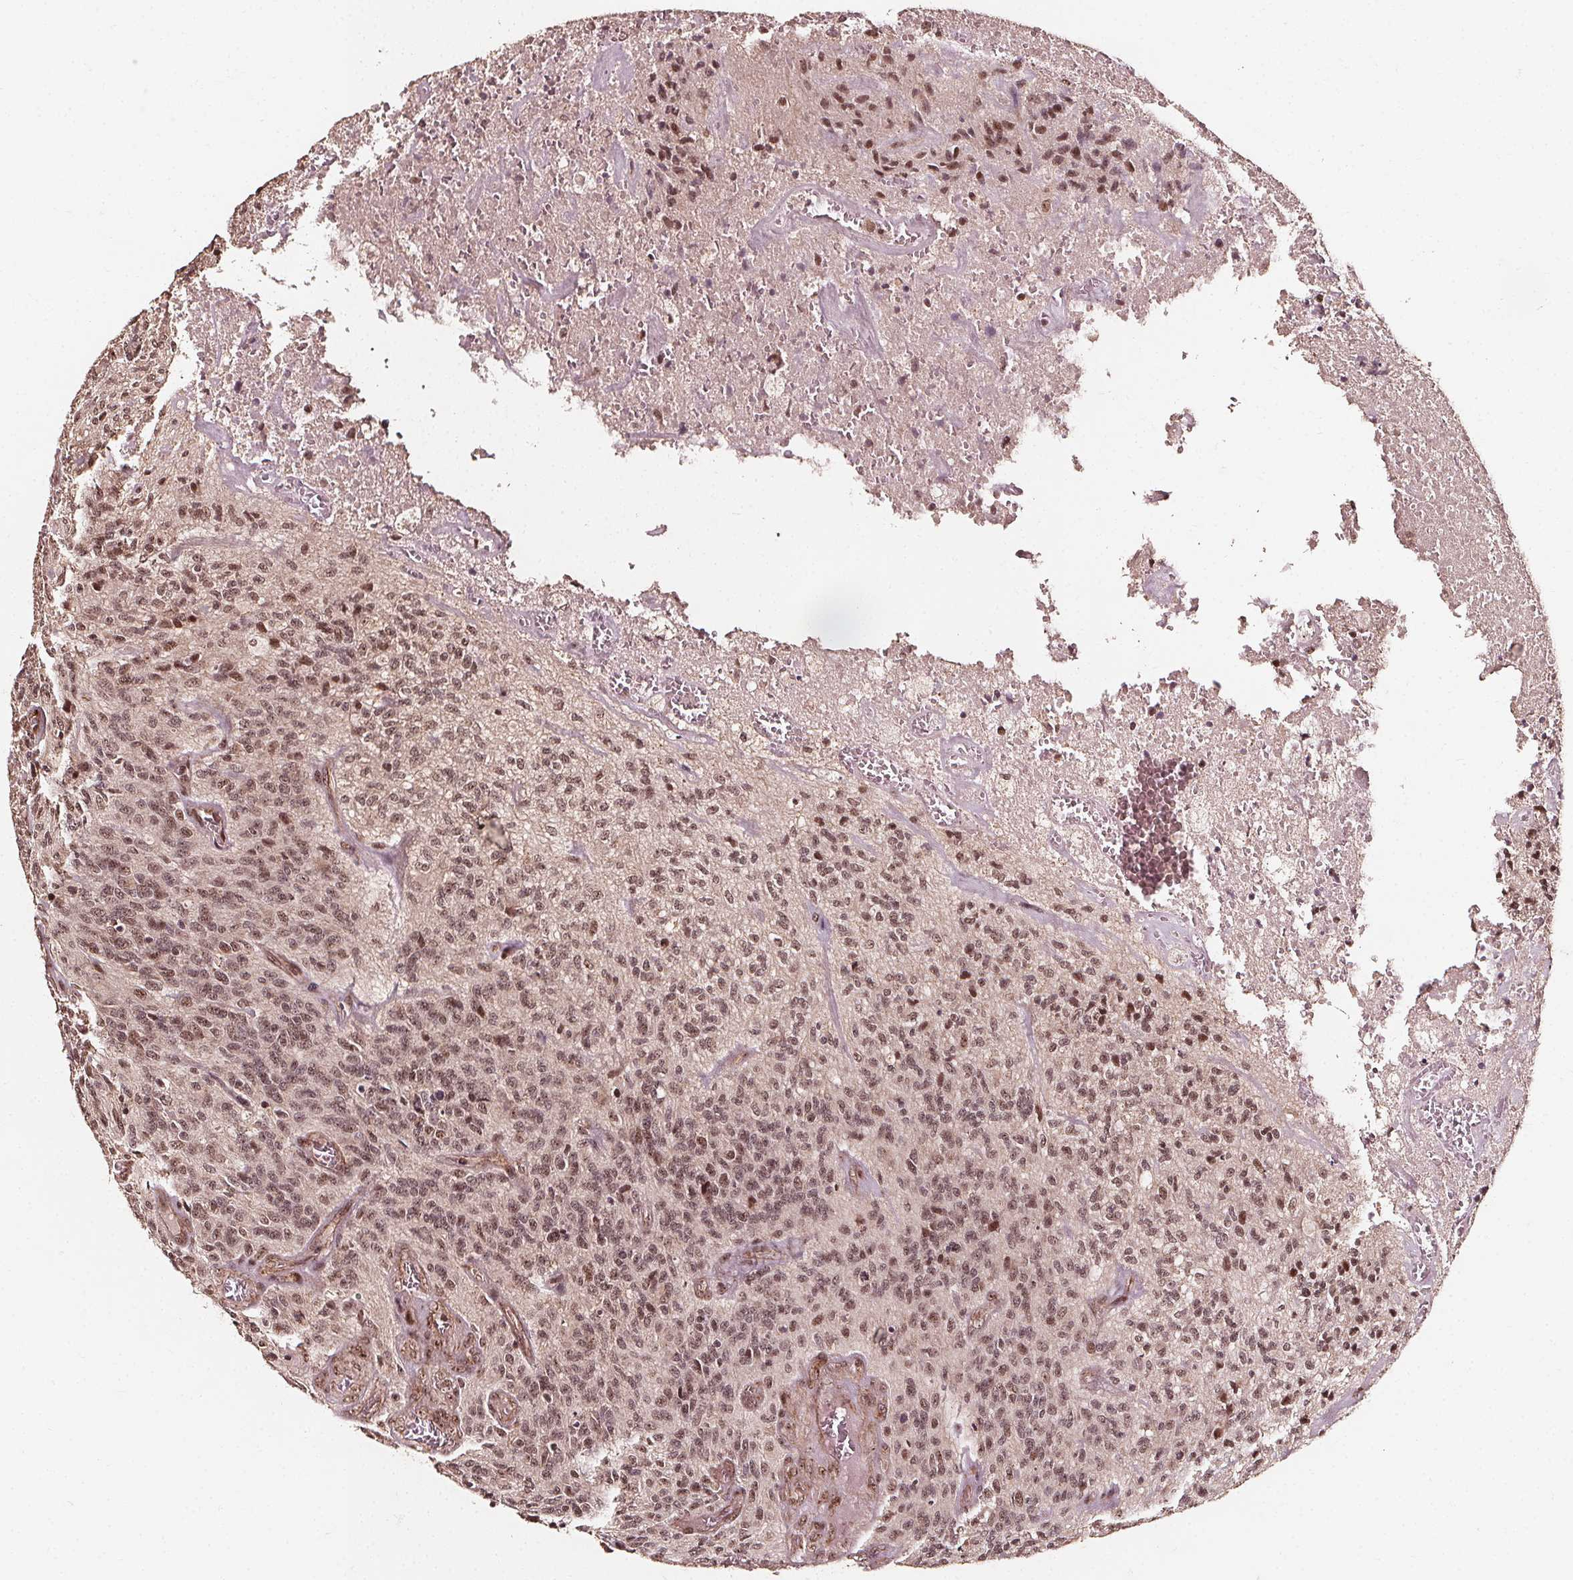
{"staining": {"intensity": "moderate", "quantity": ">75%", "location": "nuclear"}, "tissue": "glioma", "cell_type": "Tumor cells", "image_type": "cancer", "snomed": [{"axis": "morphology", "description": "Glioma, malignant, High grade"}, {"axis": "topography", "description": "Brain"}], "caption": "Immunohistochemistry photomicrograph of neoplastic tissue: human glioma stained using immunohistochemistry (IHC) displays medium levels of moderate protein expression localized specifically in the nuclear of tumor cells, appearing as a nuclear brown color.", "gene": "EXOSC9", "patient": {"sex": "male", "age": 76}}